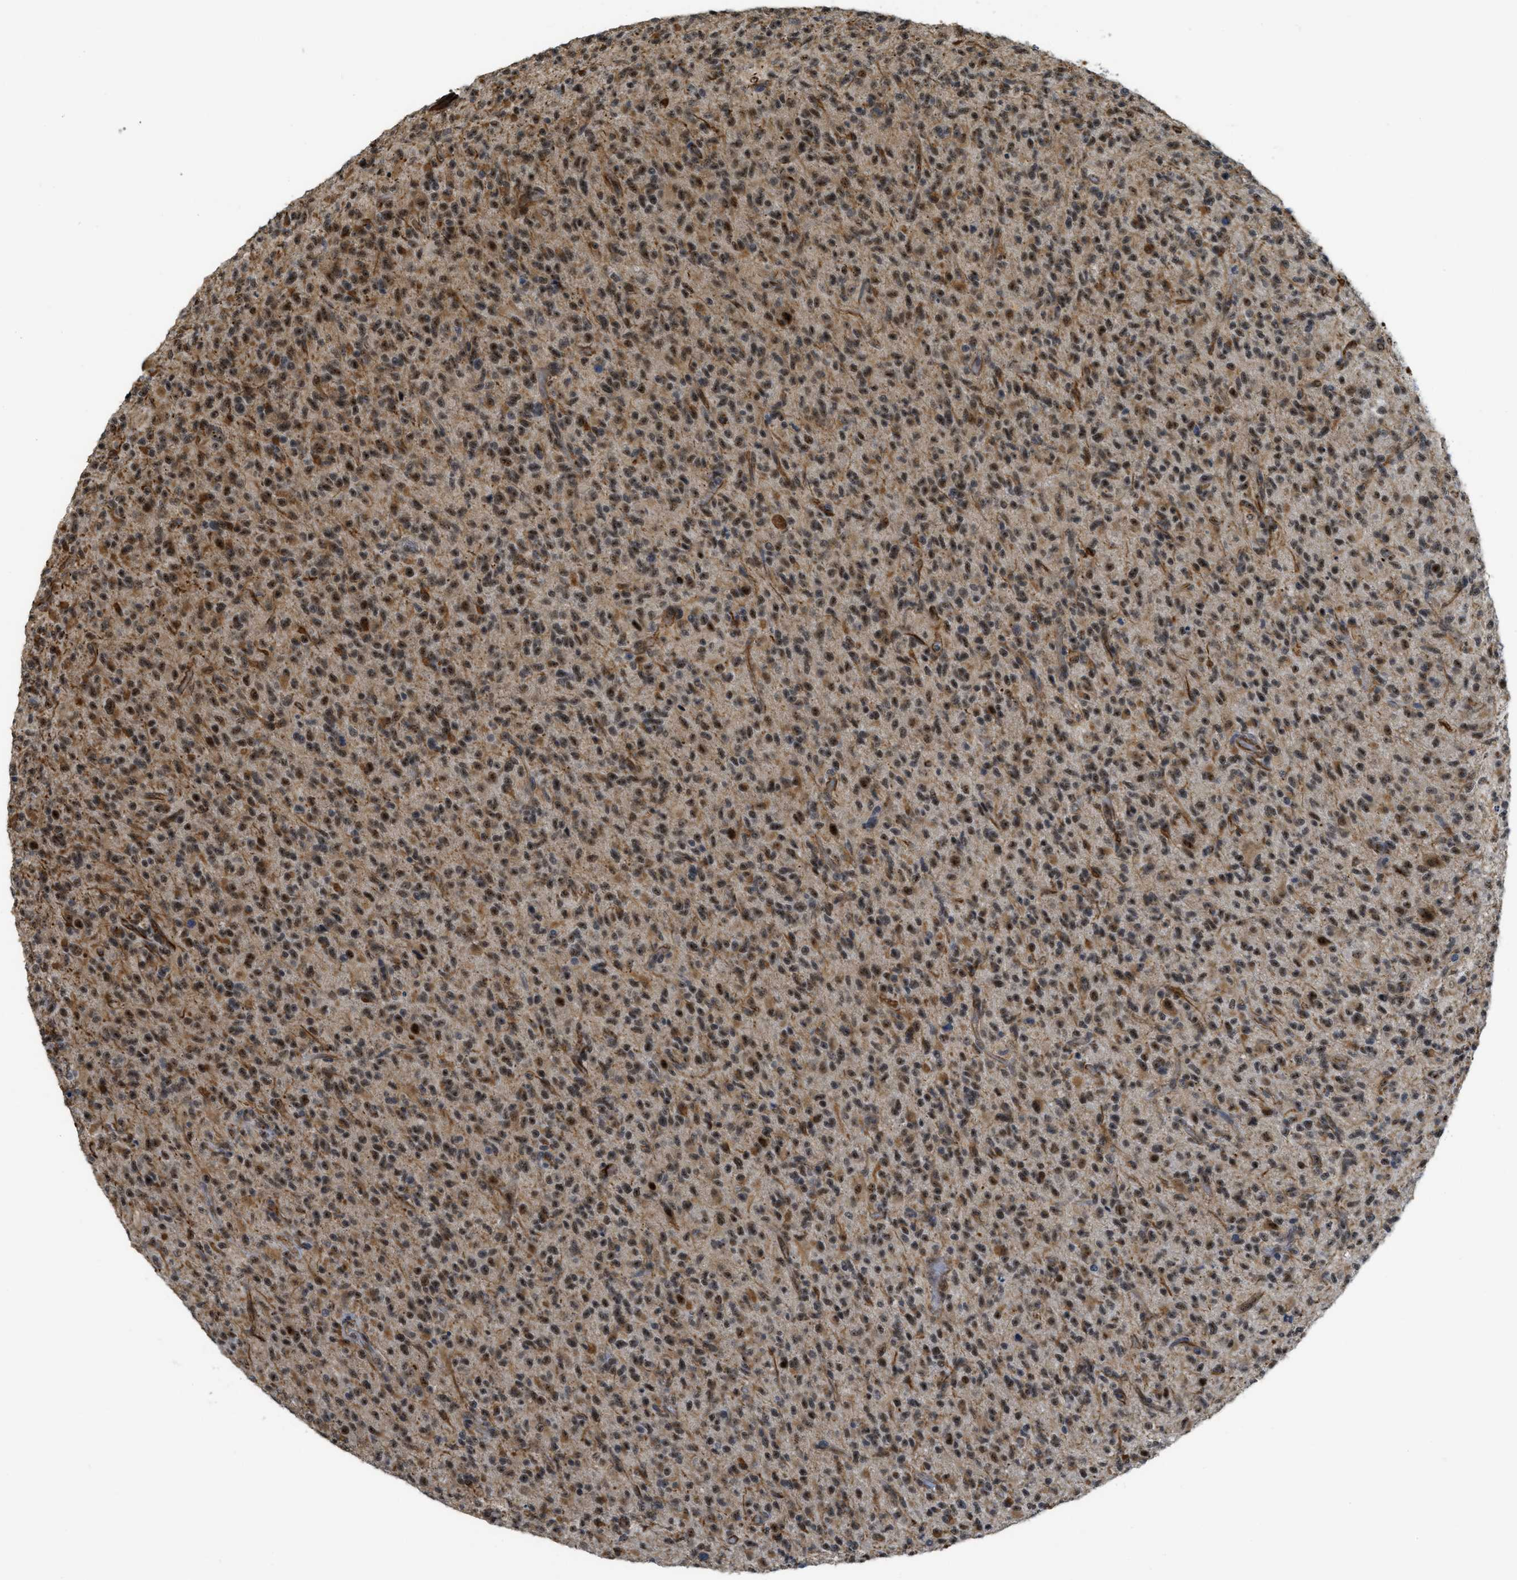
{"staining": {"intensity": "strong", "quantity": ">75%", "location": "nuclear"}, "tissue": "glioma", "cell_type": "Tumor cells", "image_type": "cancer", "snomed": [{"axis": "morphology", "description": "Glioma, malignant, High grade"}, {"axis": "topography", "description": "Brain"}], "caption": "DAB immunohistochemical staining of malignant high-grade glioma reveals strong nuclear protein positivity in approximately >75% of tumor cells.", "gene": "LRRC8B", "patient": {"sex": "male", "age": 71}}